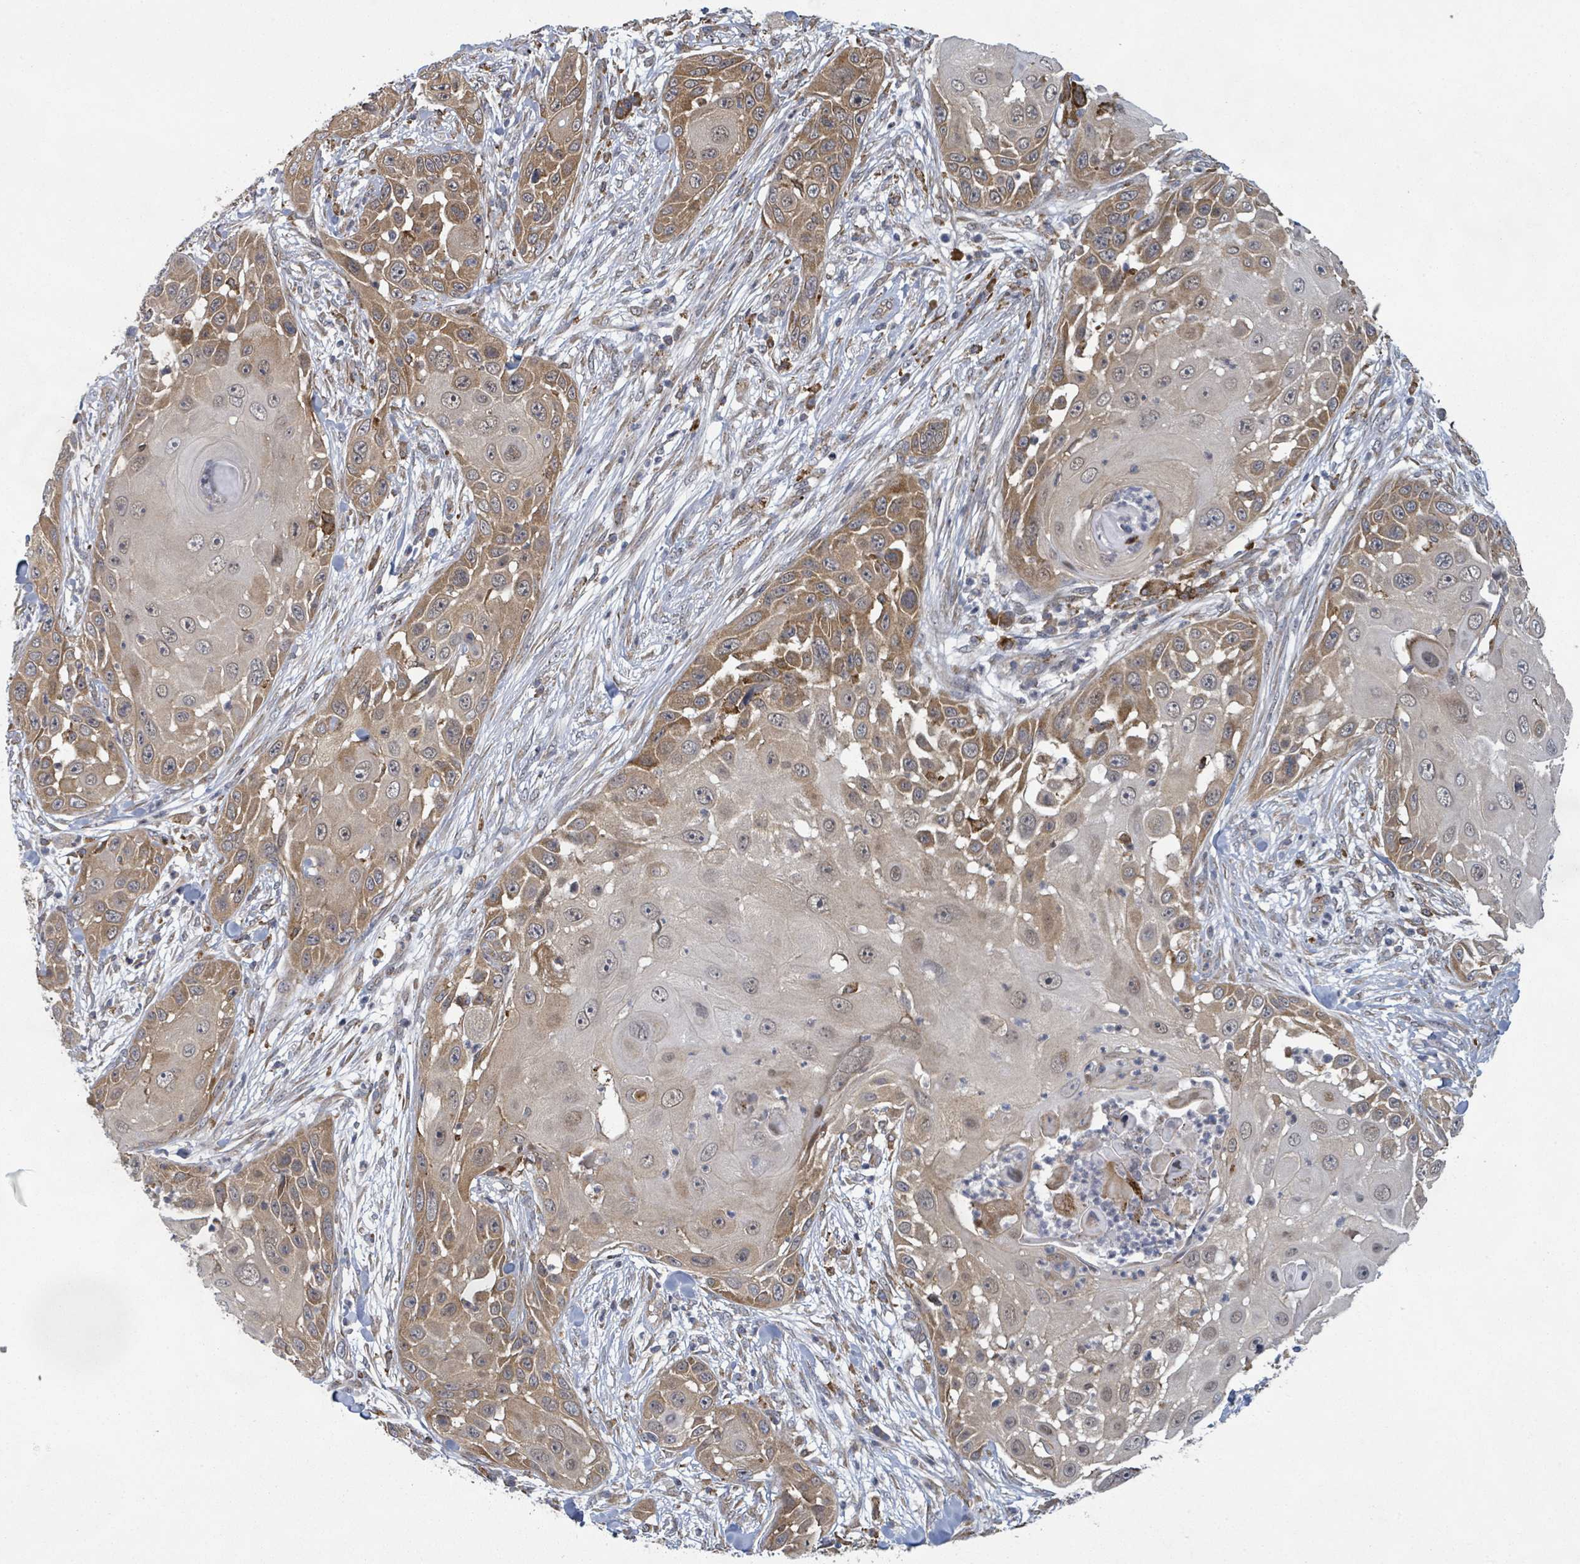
{"staining": {"intensity": "moderate", "quantity": "25%-75%", "location": "cytoplasmic/membranous"}, "tissue": "skin cancer", "cell_type": "Tumor cells", "image_type": "cancer", "snomed": [{"axis": "morphology", "description": "Squamous cell carcinoma, NOS"}, {"axis": "topography", "description": "Skin"}], "caption": "Squamous cell carcinoma (skin) tissue shows moderate cytoplasmic/membranous staining in about 25%-75% of tumor cells", "gene": "SHROOM2", "patient": {"sex": "female", "age": 44}}